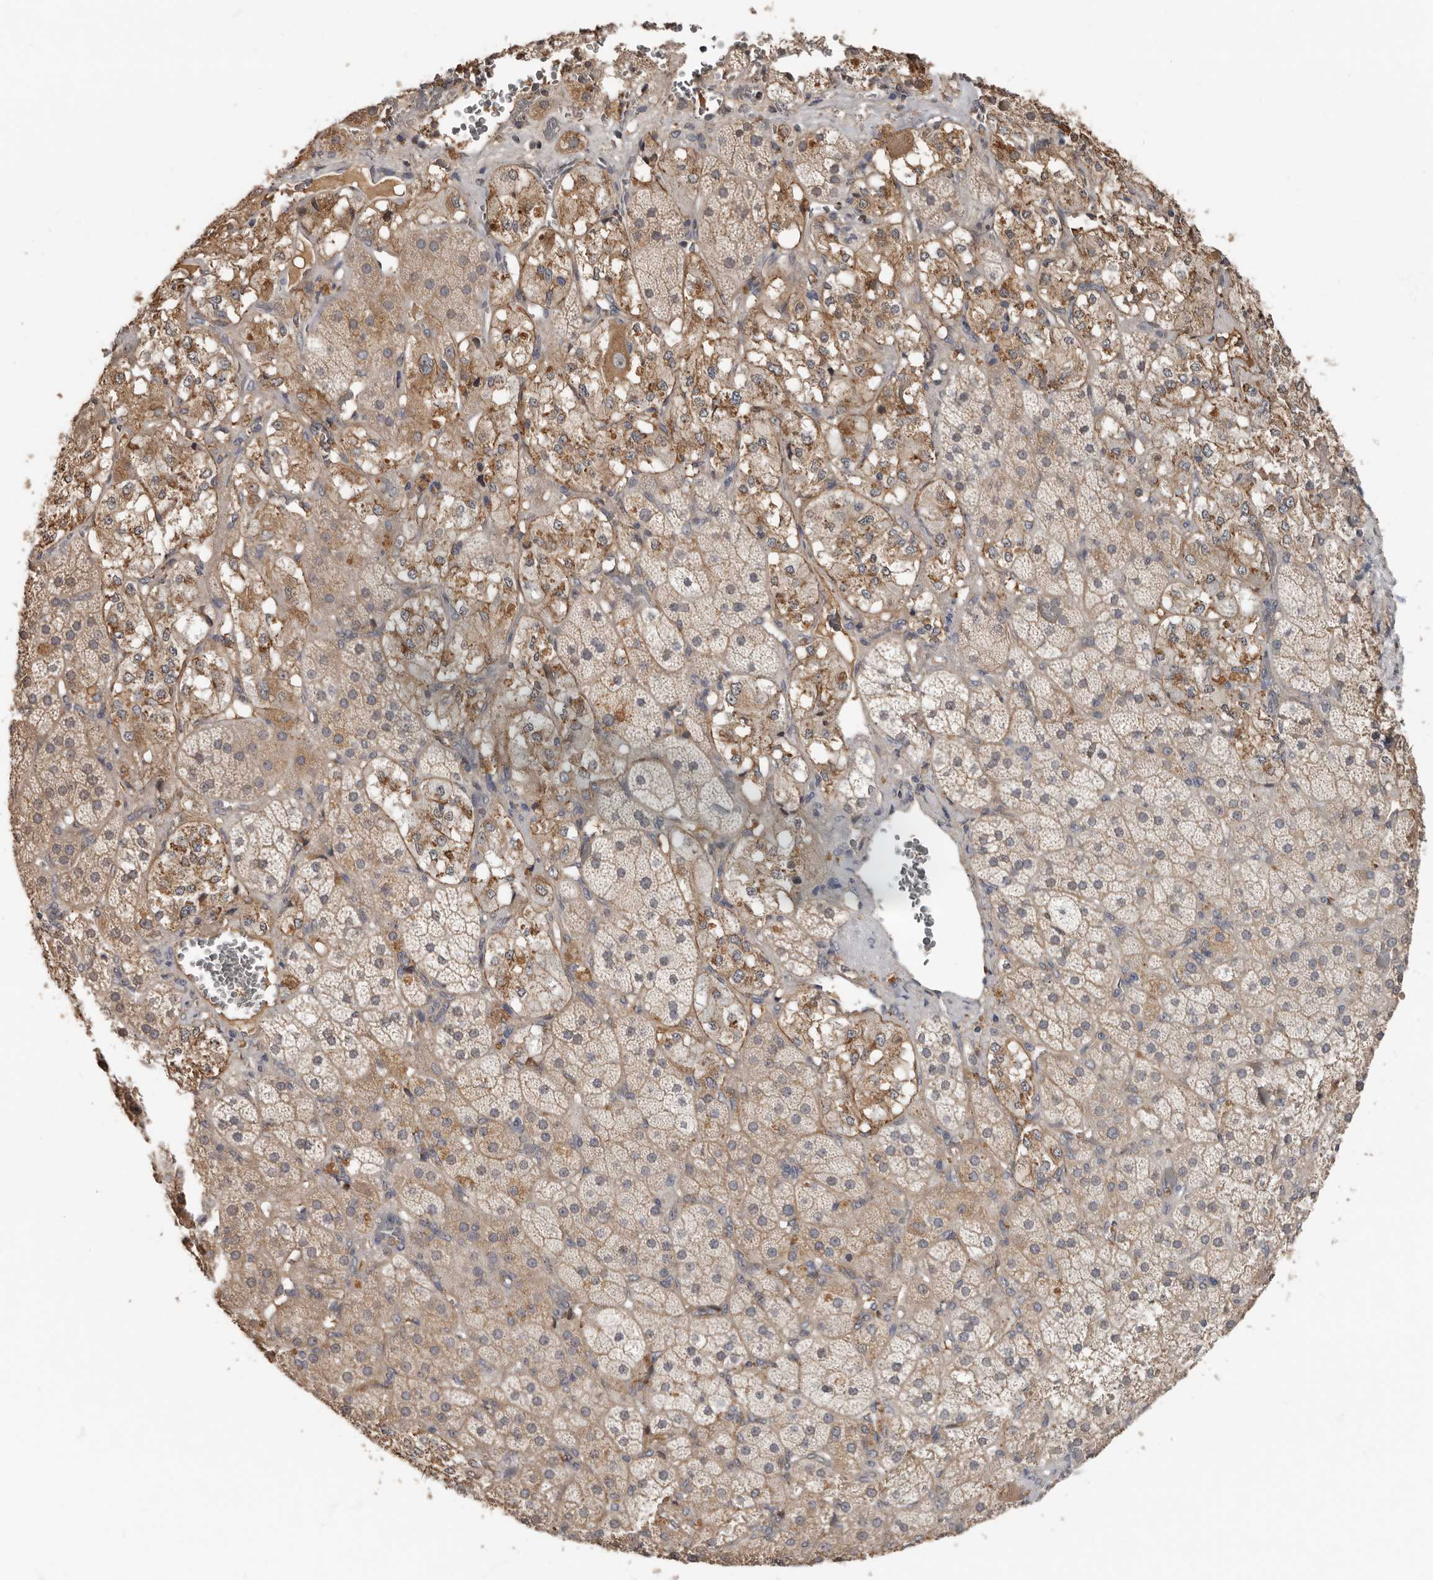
{"staining": {"intensity": "weak", "quantity": "25%-75%", "location": "cytoplasmic/membranous"}, "tissue": "adrenal gland", "cell_type": "Glandular cells", "image_type": "normal", "snomed": [{"axis": "morphology", "description": "Normal tissue, NOS"}, {"axis": "topography", "description": "Adrenal gland"}], "caption": "Adrenal gland stained for a protein displays weak cytoplasmic/membranous positivity in glandular cells.", "gene": "LRGUK", "patient": {"sex": "male", "age": 57}}